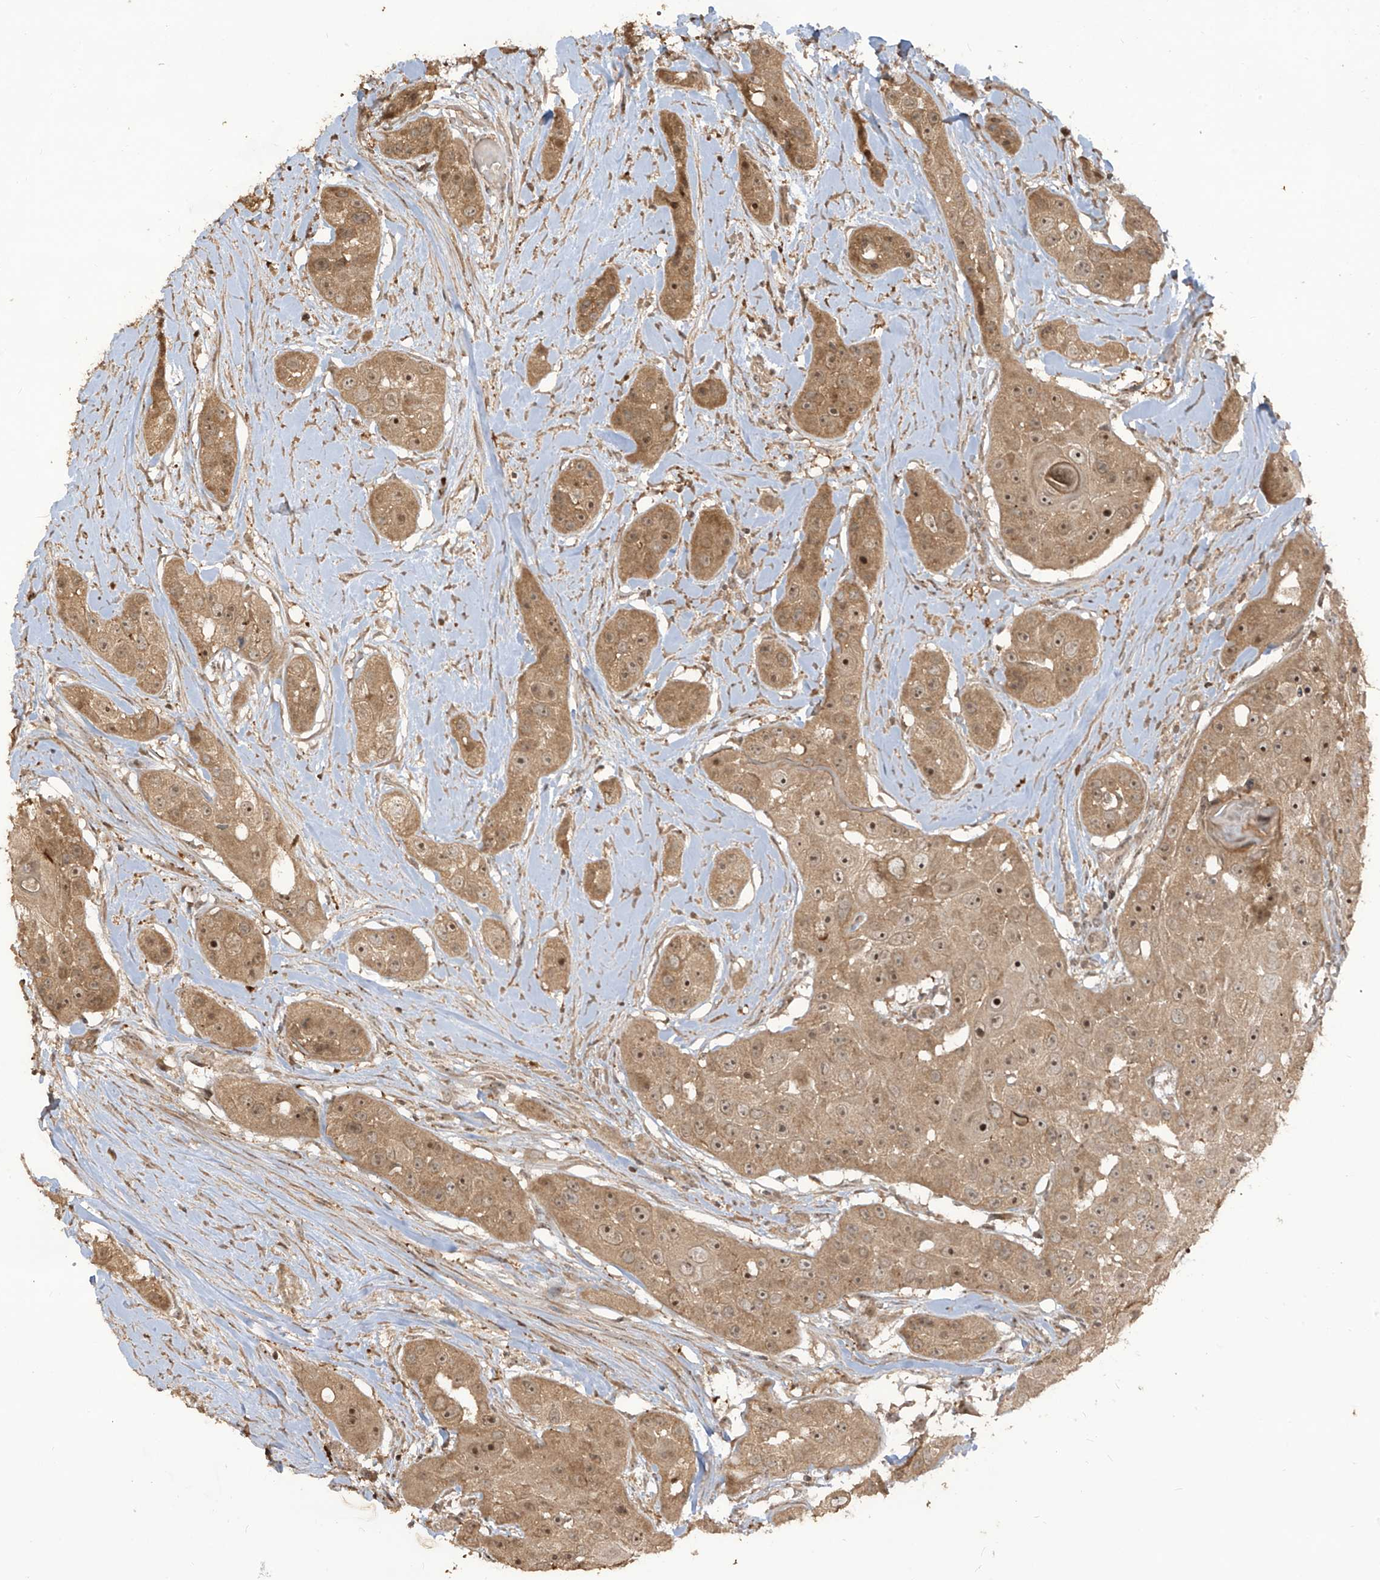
{"staining": {"intensity": "moderate", "quantity": ">75%", "location": "cytoplasmic/membranous,nuclear"}, "tissue": "head and neck cancer", "cell_type": "Tumor cells", "image_type": "cancer", "snomed": [{"axis": "morphology", "description": "Normal tissue, NOS"}, {"axis": "morphology", "description": "Squamous cell carcinoma, NOS"}, {"axis": "topography", "description": "Skeletal muscle"}, {"axis": "topography", "description": "Head-Neck"}], "caption": "Immunohistochemistry (IHC) staining of head and neck squamous cell carcinoma, which demonstrates medium levels of moderate cytoplasmic/membranous and nuclear staining in about >75% of tumor cells indicating moderate cytoplasmic/membranous and nuclear protein staining. The staining was performed using DAB (3,3'-diaminobenzidine) (brown) for protein detection and nuclei were counterstained in hematoxylin (blue).", "gene": "CARF", "patient": {"sex": "male", "age": 51}}